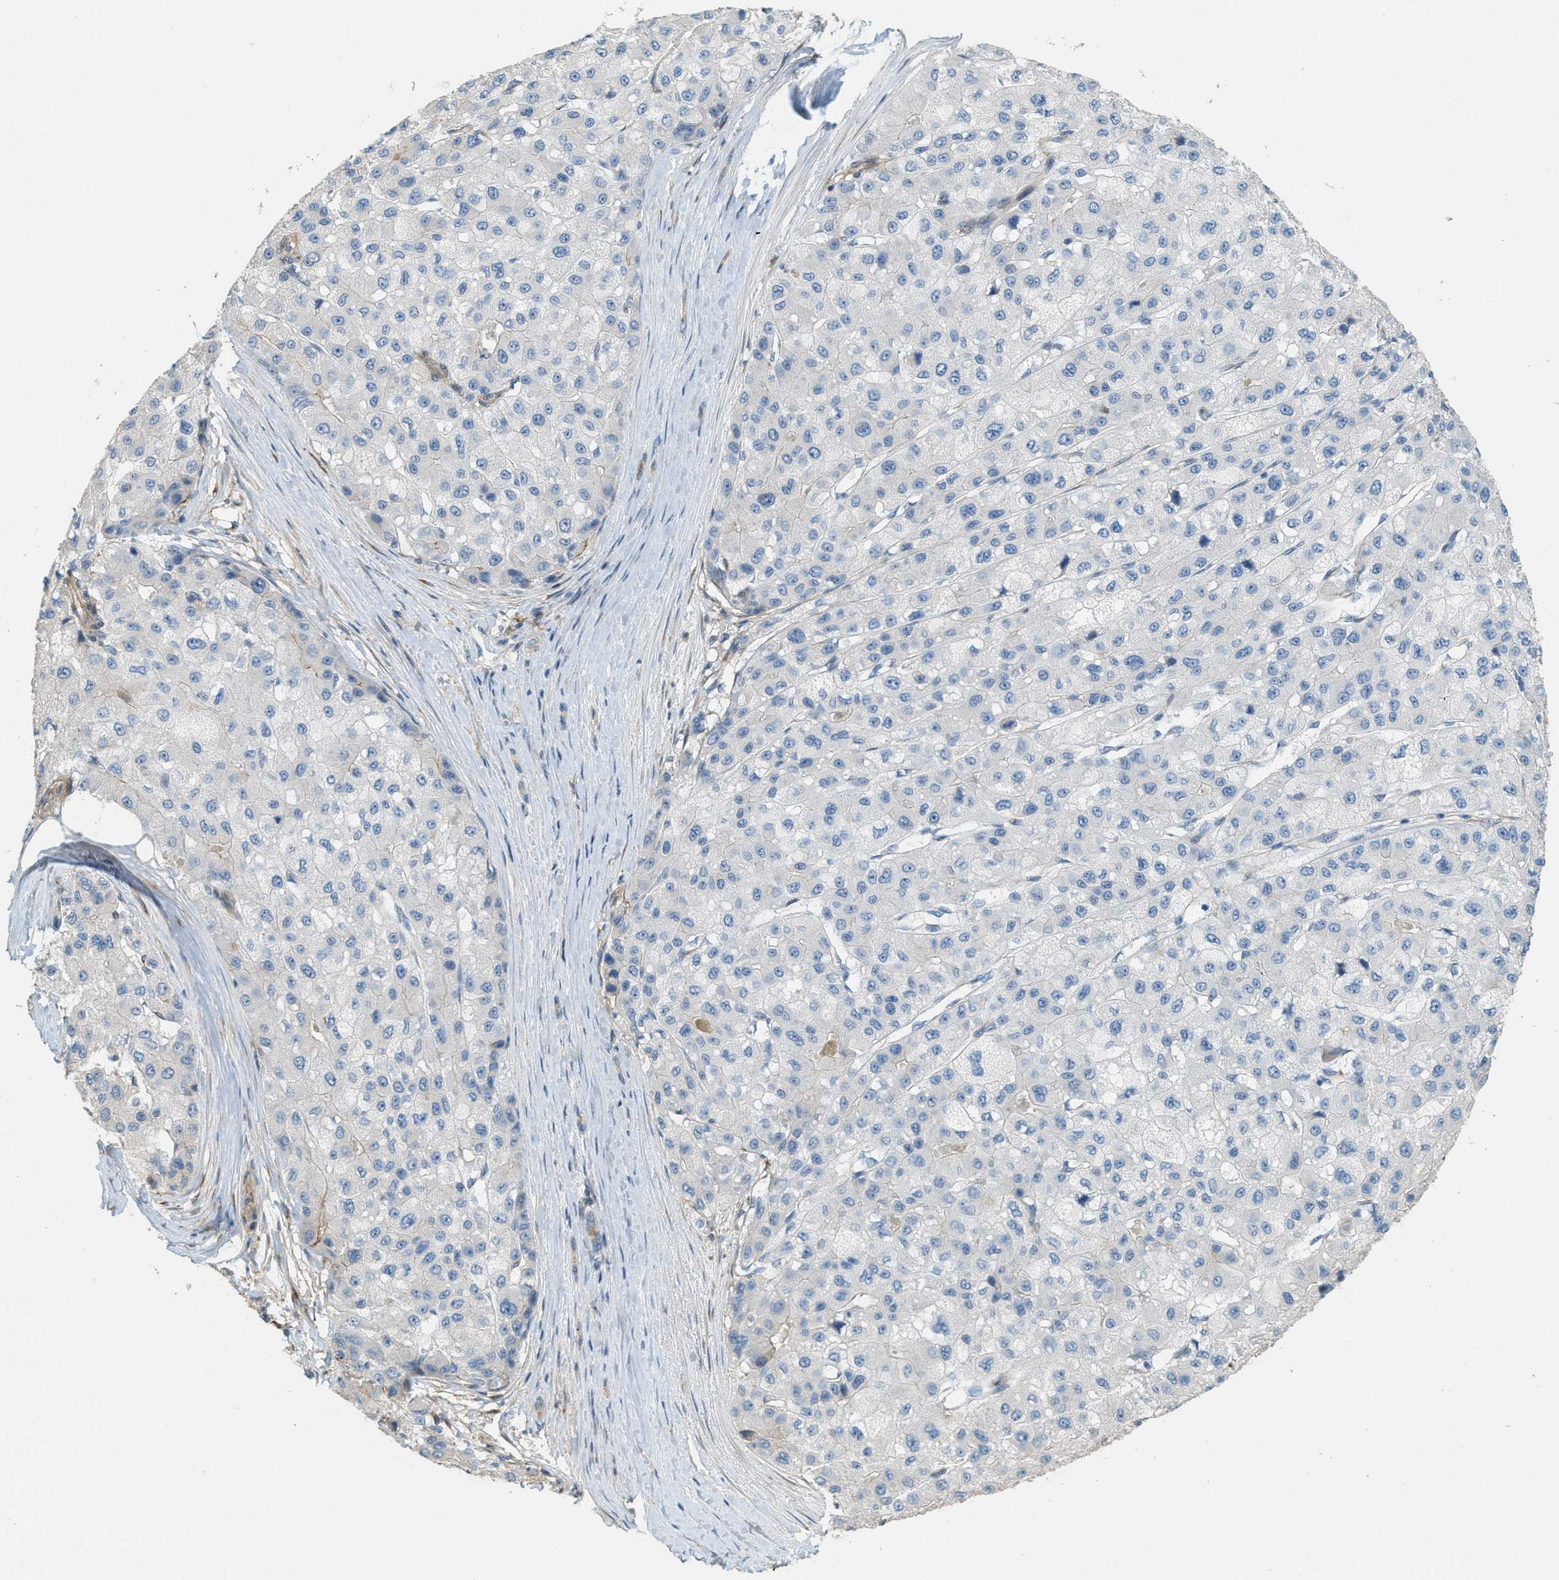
{"staining": {"intensity": "negative", "quantity": "none", "location": "none"}, "tissue": "liver cancer", "cell_type": "Tumor cells", "image_type": "cancer", "snomed": [{"axis": "morphology", "description": "Carcinoma, Hepatocellular, NOS"}, {"axis": "topography", "description": "Liver"}], "caption": "This is an immunohistochemistry photomicrograph of human liver cancer (hepatocellular carcinoma). There is no positivity in tumor cells.", "gene": "ADCY5", "patient": {"sex": "male", "age": 80}}